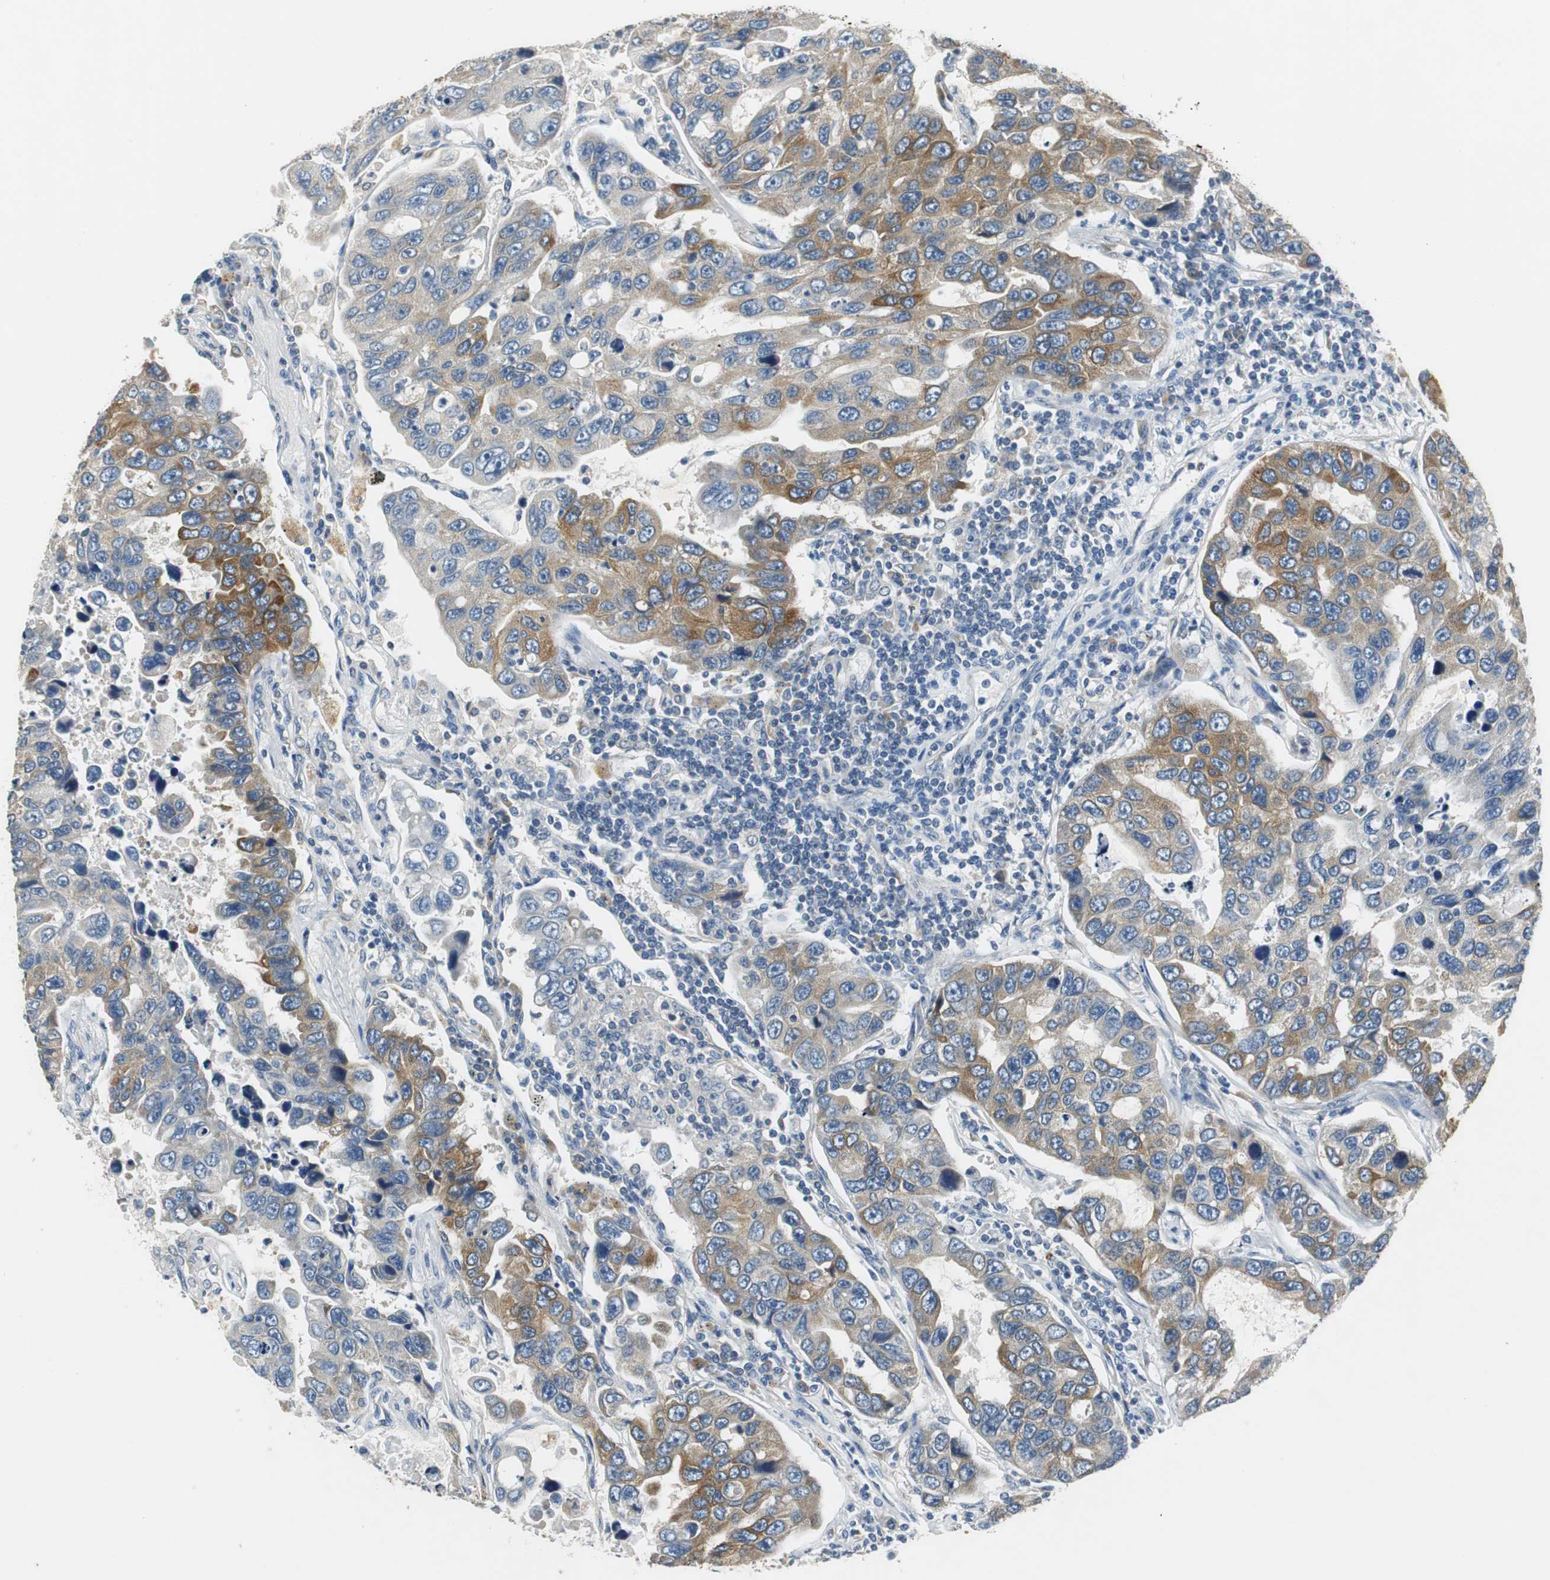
{"staining": {"intensity": "moderate", "quantity": "25%-75%", "location": "cytoplasmic/membranous"}, "tissue": "lung cancer", "cell_type": "Tumor cells", "image_type": "cancer", "snomed": [{"axis": "morphology", "description": "Adenocarcinoma, NOS"}, {"axis": "topography", "description": "Lung"}], "caption": "Immunohistochemistry (DAB) staining of human lung cancer exhibits moderate cytoplasmic/membranous protein staining in about 25%-75% of tumor cells.", "gene": "FADS2", "patient": {"sex": "male", "age": 64}}